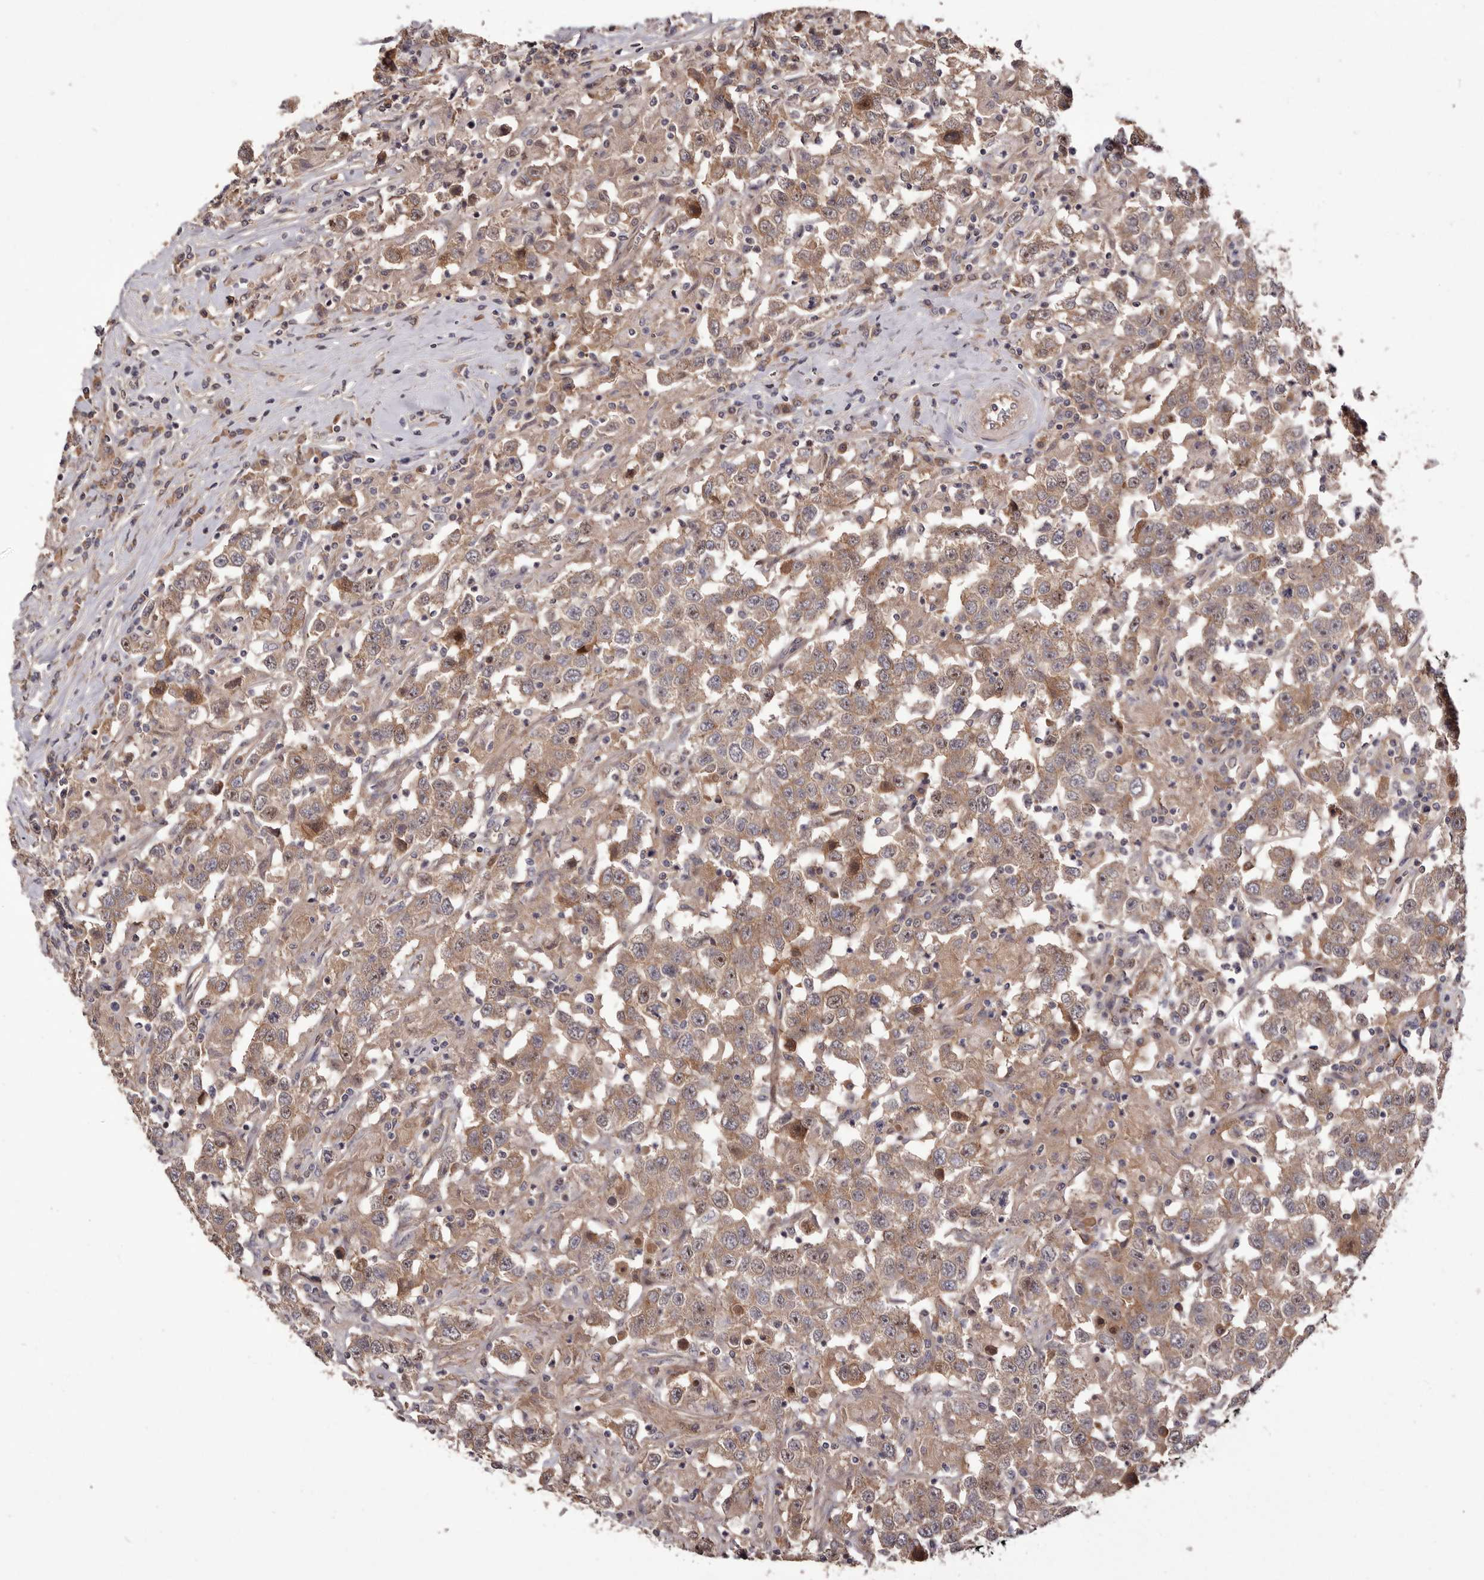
{"staining": {"intensity": "moderate", "quantity": ">75%", "location": "cytoplasmic/membranous"}, "tissue": "testis cancer", "cell_type": "Tumor cells", "image_type": "cancer", "snomed": [{"axis": "morphology", "description": "Seminoma, NOS"}, {"axis": "topography", "description": "Testis"}], "caption": "Immunohistochemical staining of testis cancer (seminoma) exhibits medium levels of moderate cytoplasmic/membranous protein staining in approximately >75% of tumor cells.", "gene": "DOP1A", "patient": {"sex": "male", "age": 41}}